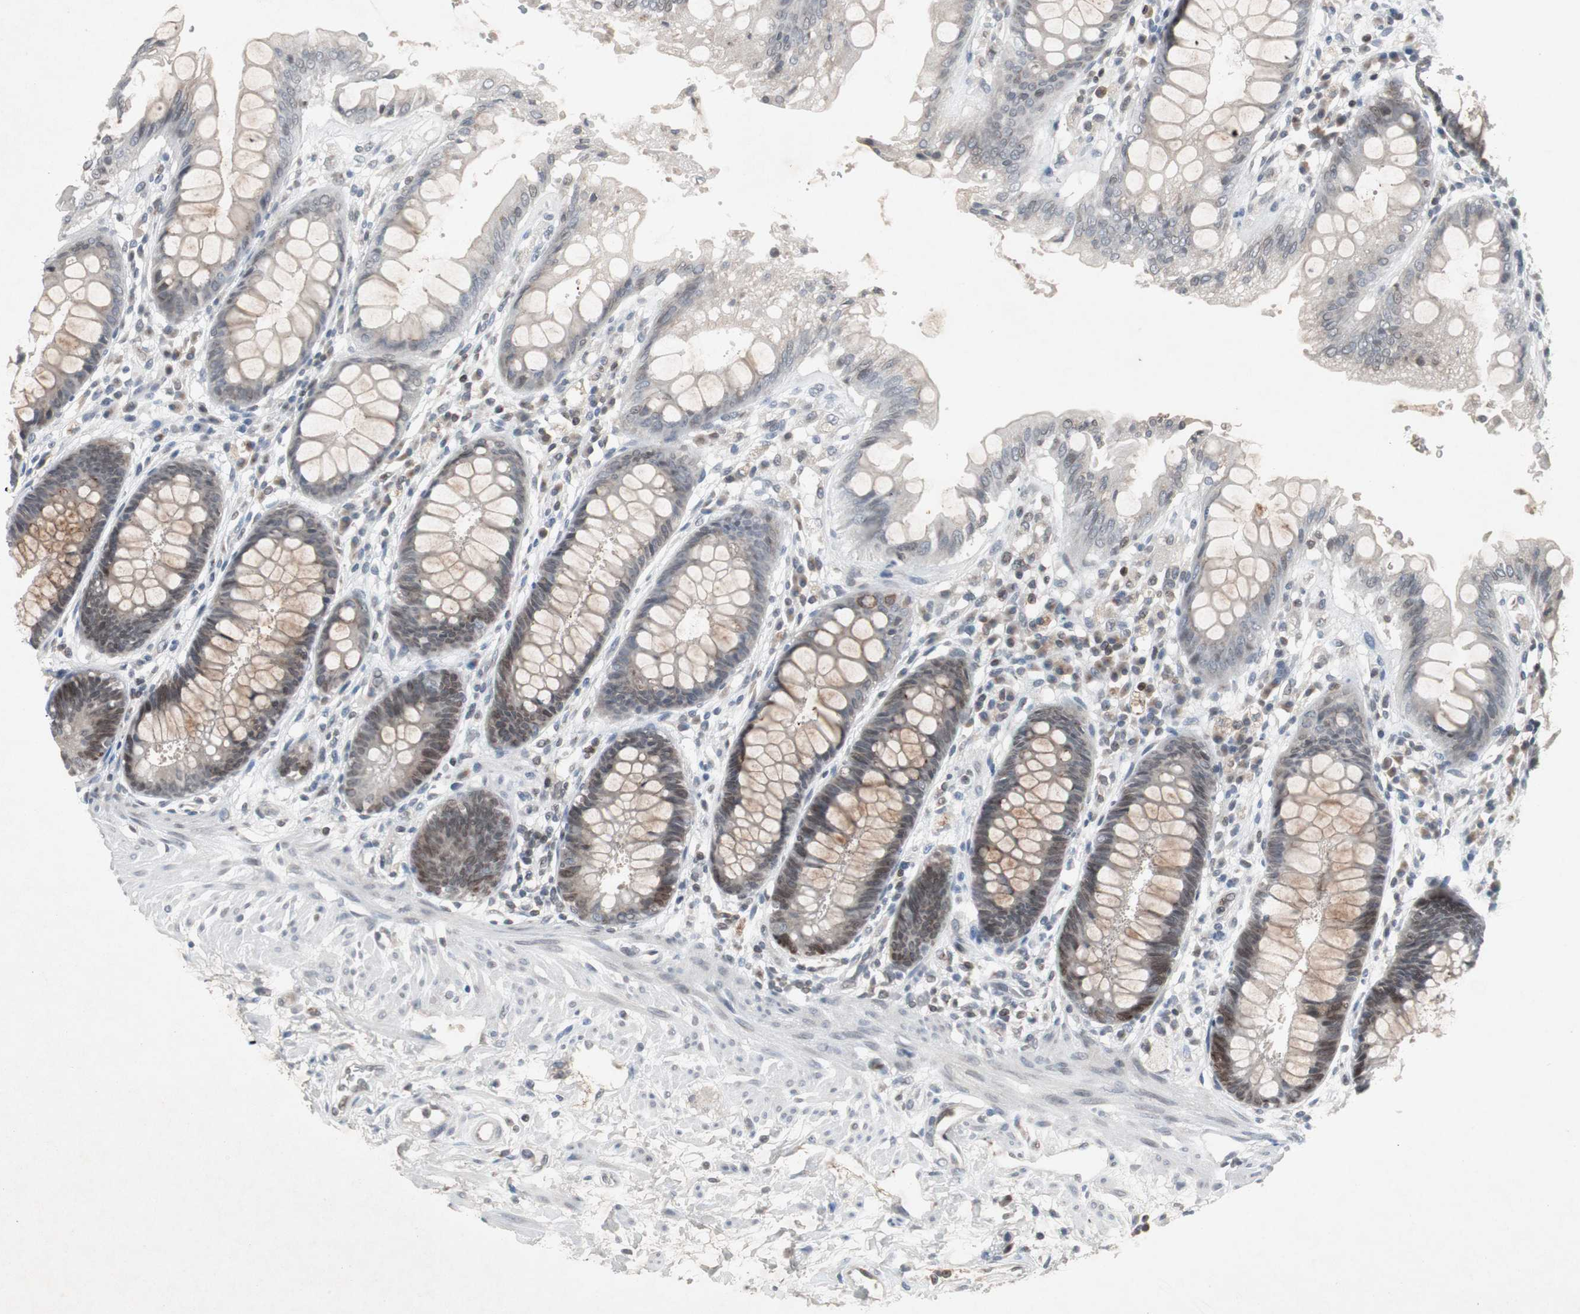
{"staining": {"intensity": "weak", "quantity": "<25%", "location": "cytoplasmic/membranous,nuclear"}, "tissue": "rectum", "cell_type": "Glandular cells", "image_type": "normal", "snomed": [{"axis": "morphology", "description": "Normal tissue, NOS"}, {"axis": "topography", "description": "Rectum"}], "caption": "Immunohistochemistry (IHC) of unremarkable human rectum reveals no staining in glandular cells. (Stains: DAB (3,3'-diaminobenzidine) immunohistochemistry (IHC) with hematoxylin counter stain, Microscopy: brightfield microscopy at high magnification).", "gene": "ZNF396", "patient": {"sex": "female", "age": 46}}